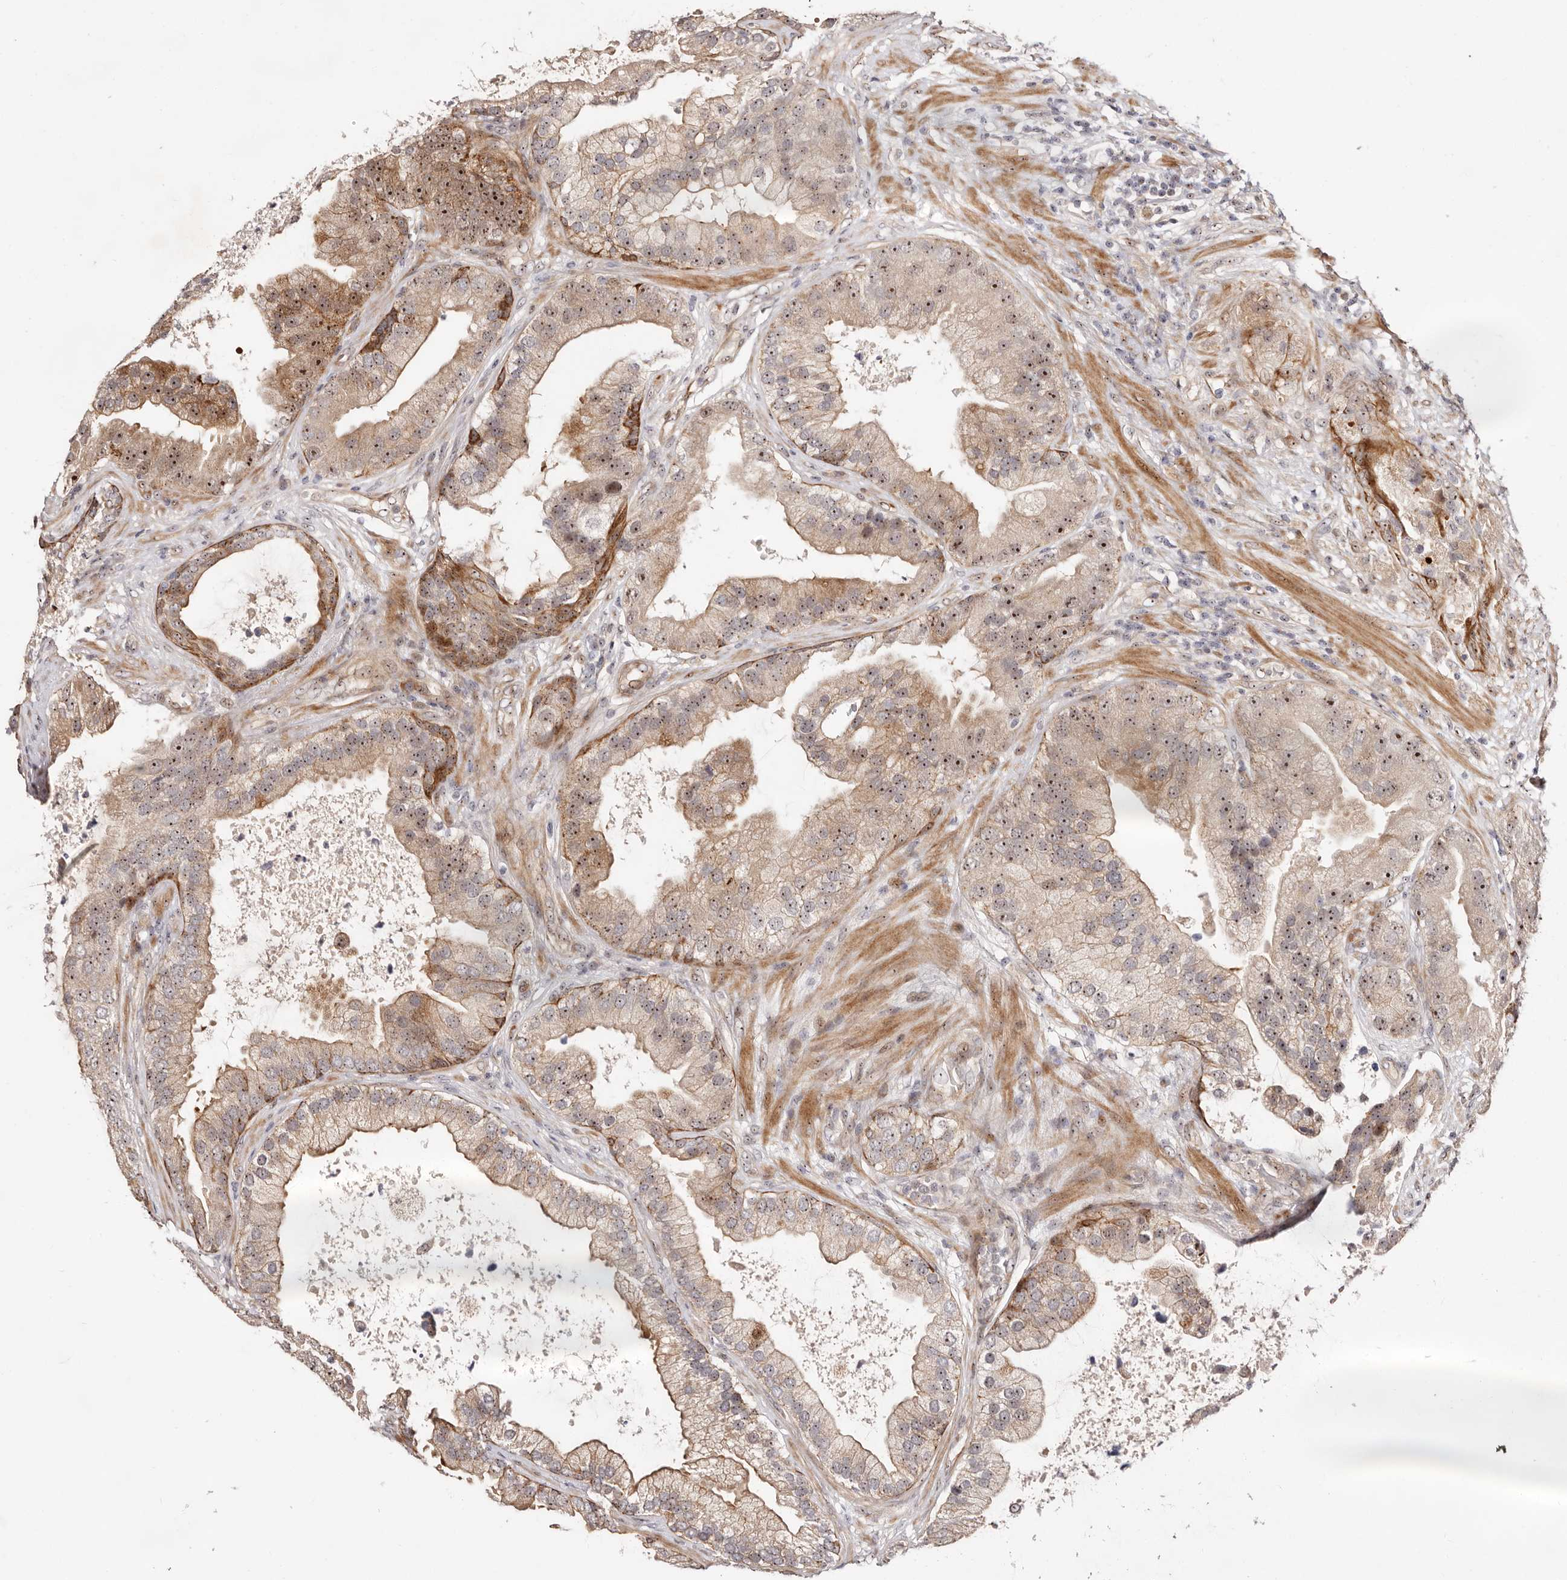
{"staining": {"intensity": "moderate", "quantity": ">75%", "location": "cytoplasmic/membranous,nuclear"}, "tissue": "prostate cancer", "cell_type": "Tumor cells", "image_type": "cancer", "snomed": [{"axis": "morphology", "description": "Adenocarcinoma, High grade"}, {"axis": "topography", "description": "Prostate"}], "caption": "Protein analysis of prostate high-grade adenocarcinoma tissue exhibits moderate cytoplasmic/membranous and nuclear staining in about >75% of tumor cells.", "gene": "ODF2L", "patient": {"sex": "male", "age": 70}}